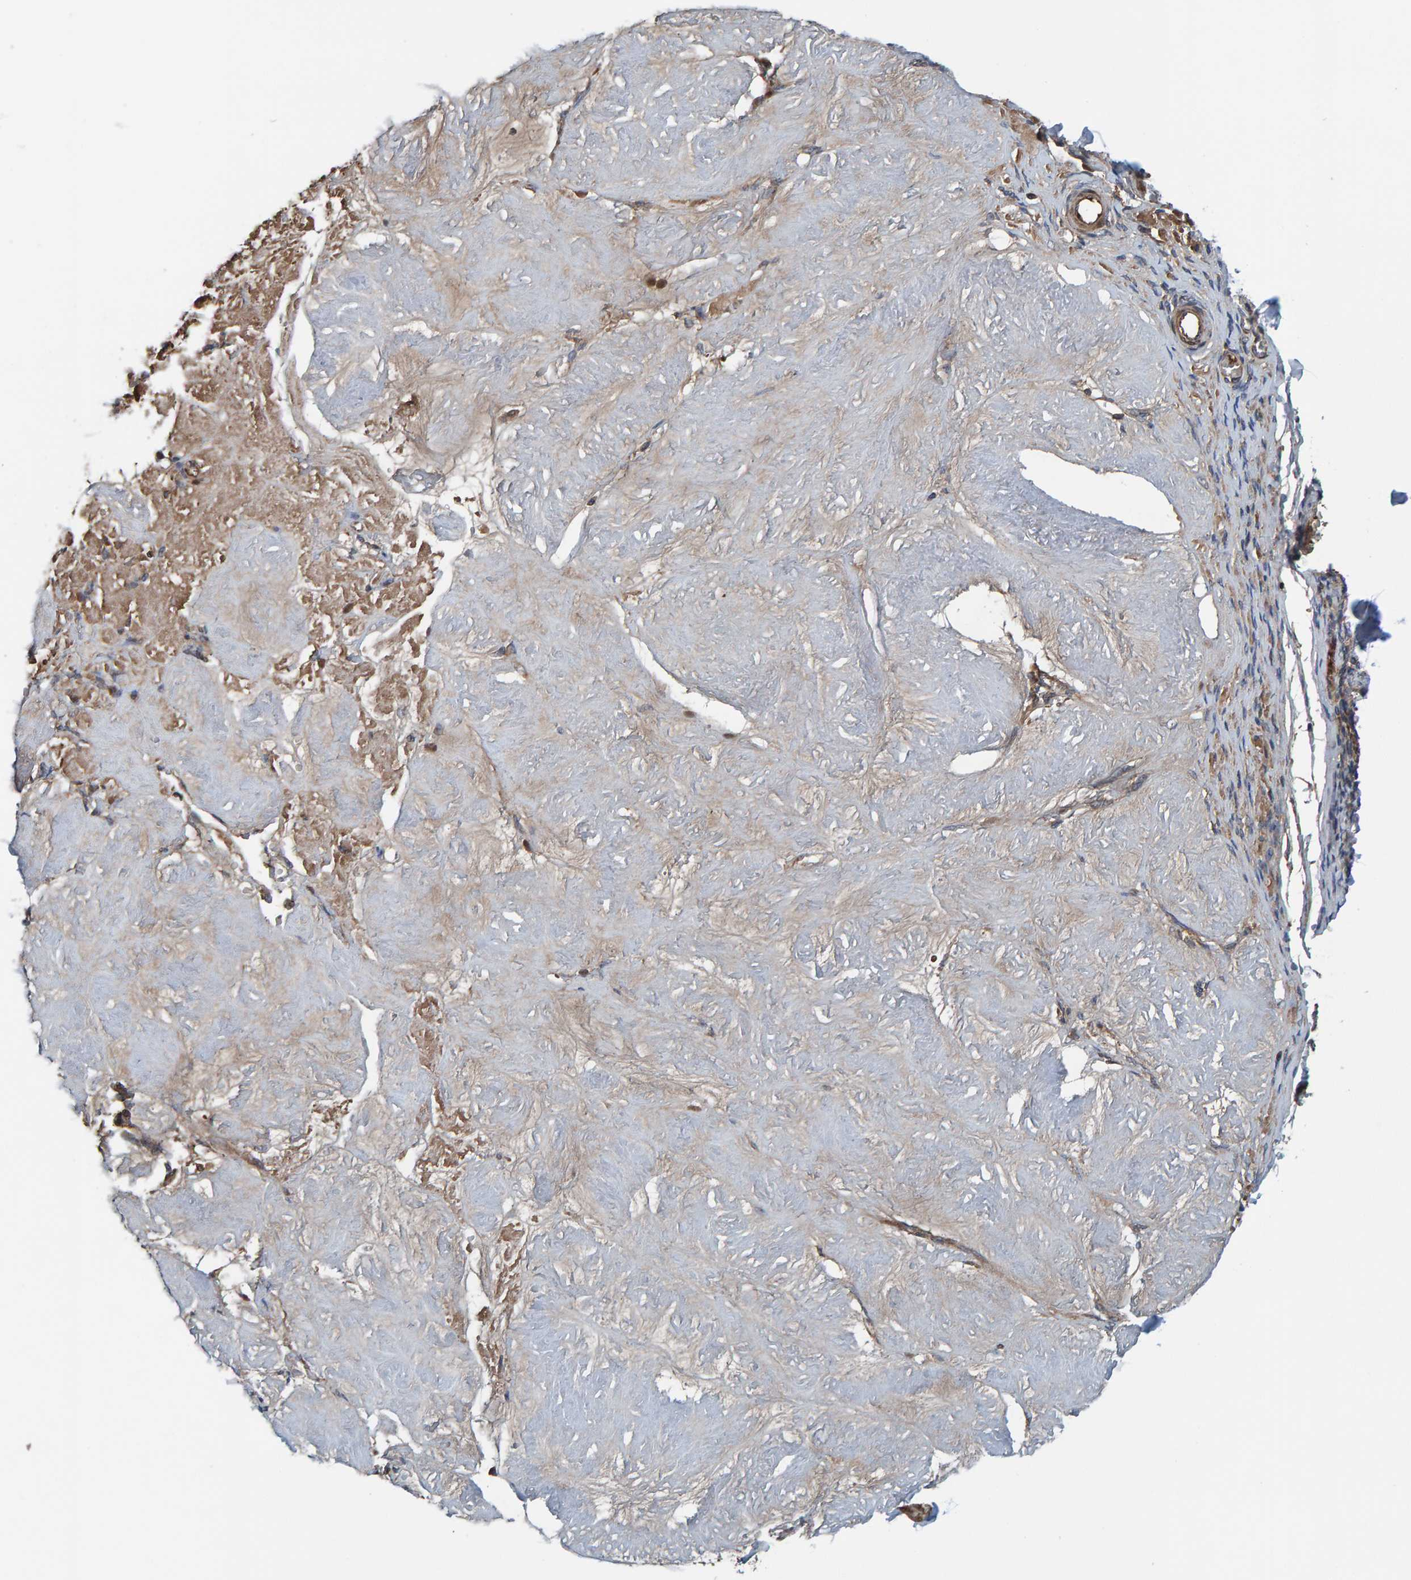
{"staining": {"intensity": "moderate", "quantity": ">75%", "location": "cytoplasmic/membranous"}, "tissue": "adipose tissue", "cell_type": "Adipocytes", "image_type": "normal", "snomed": [{"axis": "morphology", "description": "Normal tissue, NOS"}, {"axis": "topography", "description": "Vascular tissue"}, {"axis": "topography", "description": "Fallopian tube"}, {"axis": "topography", "description": "Ovary"}], "caption": "High-magnification brightfield microscopy of unremarkable adipose tissue stained with DAB (brown) and counterstained with hematoxylin (blue). adipocytes exhibit moderate cytoplasmic/membranous expression is identified in approximately>75% of cells. (Stains: DAB (3,3'-diaminobenzidine) in brown, nuclei in blue, Microscopy: brightfield microscopy at high magnification).", "gene": "CUEDC1", "patient": {"sex": "female", "age": 67}}